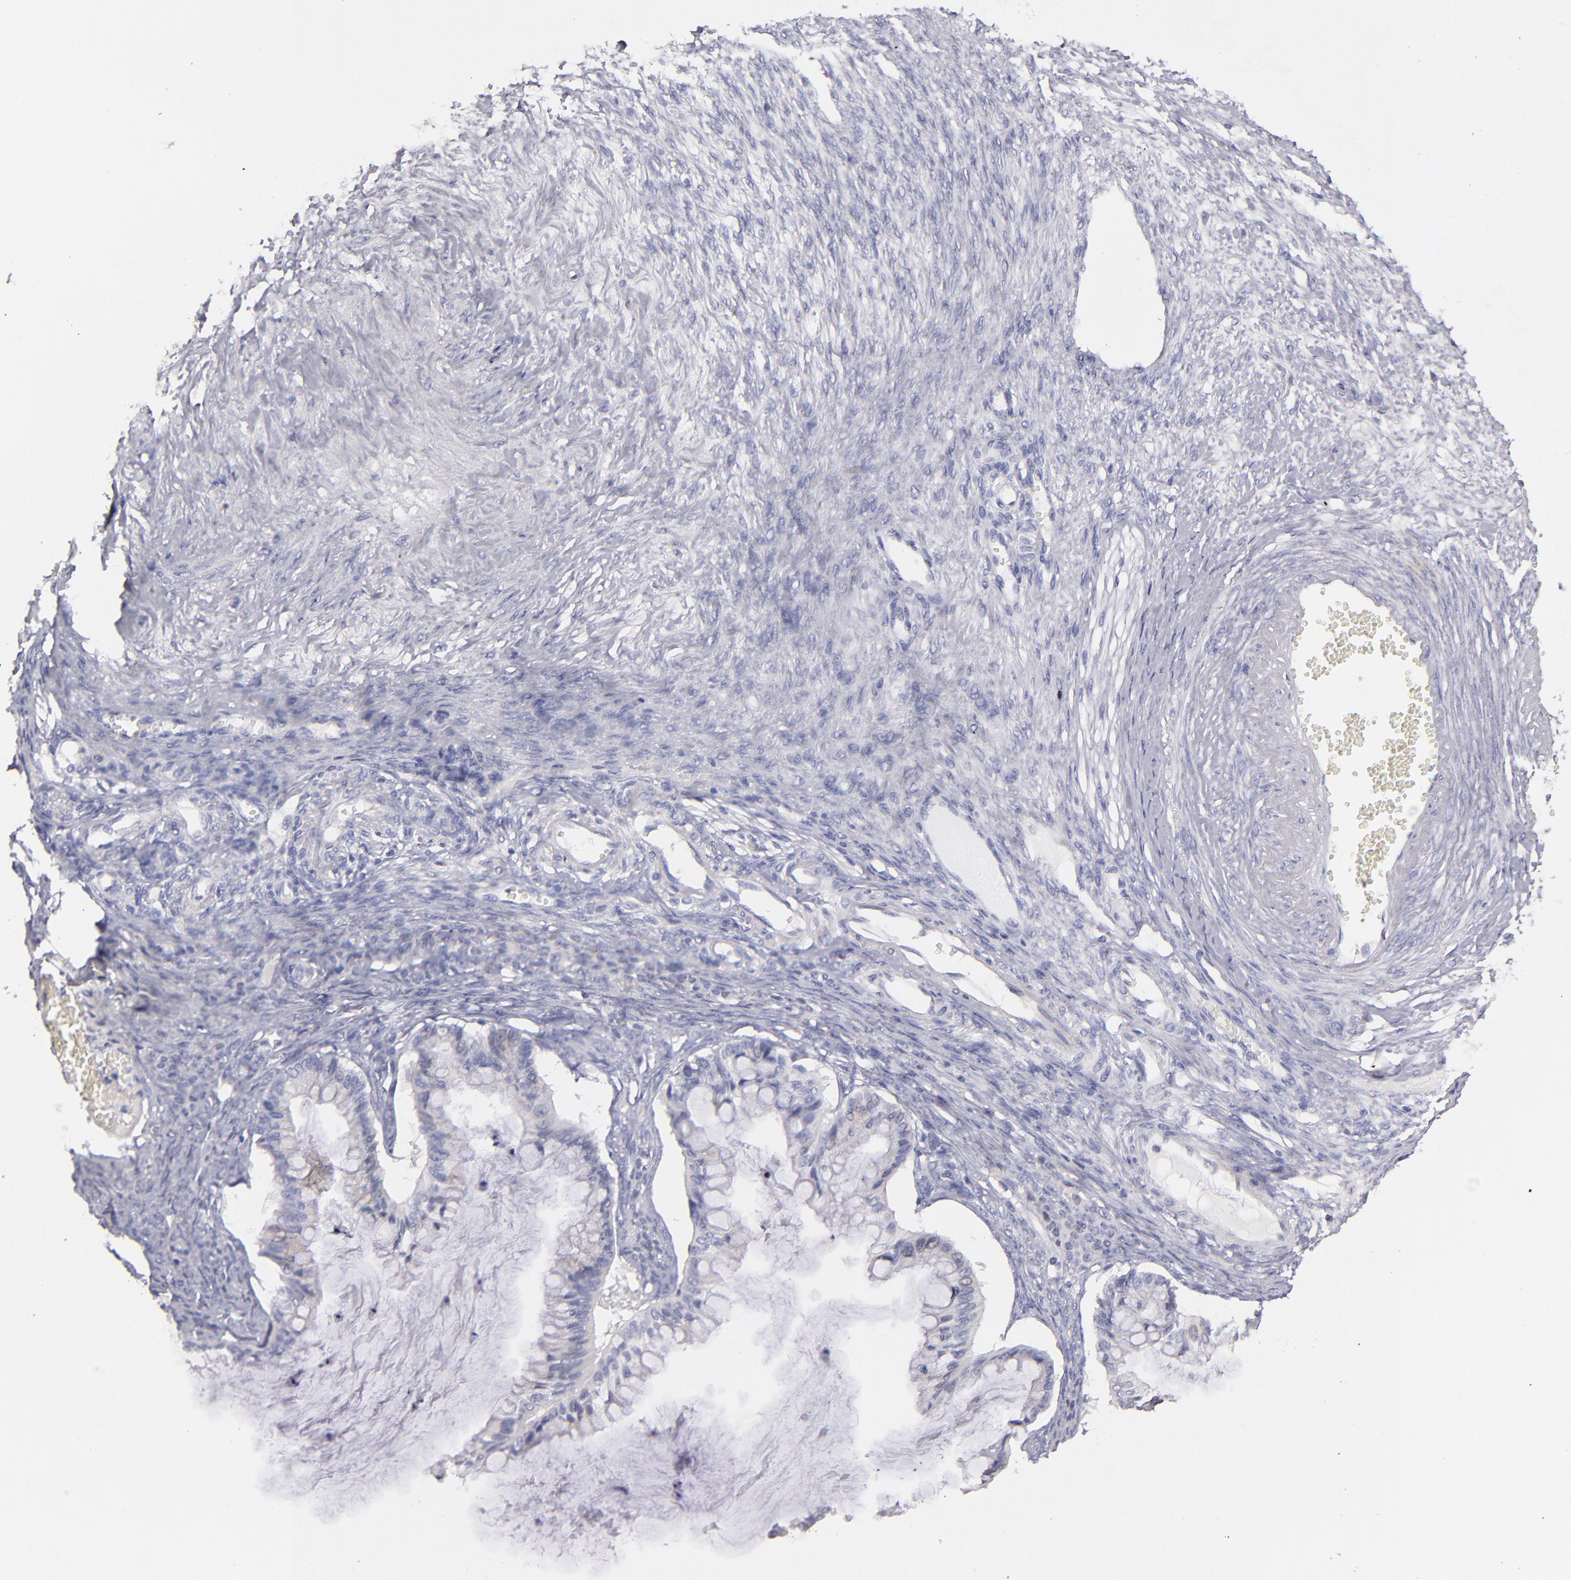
{"staining": {"intensity": "negative", "quantity": "none", "location": "none"}, "tissue": "ovarian cancer", "cell_type": "Tumor cells", "image_type": "cancer", "snomed": [{"axis": "morphology", "description": "Cystadenocarcinoma, mucinous, NOS"}, {"axis": "topography", "description": "Ovary"}], "caption": "Human ovarian cancer stained for a protein using IHC displays no expression in tumor cells.", "gene": "GLDC", "patient": {"sex": "female", "age": 57}}